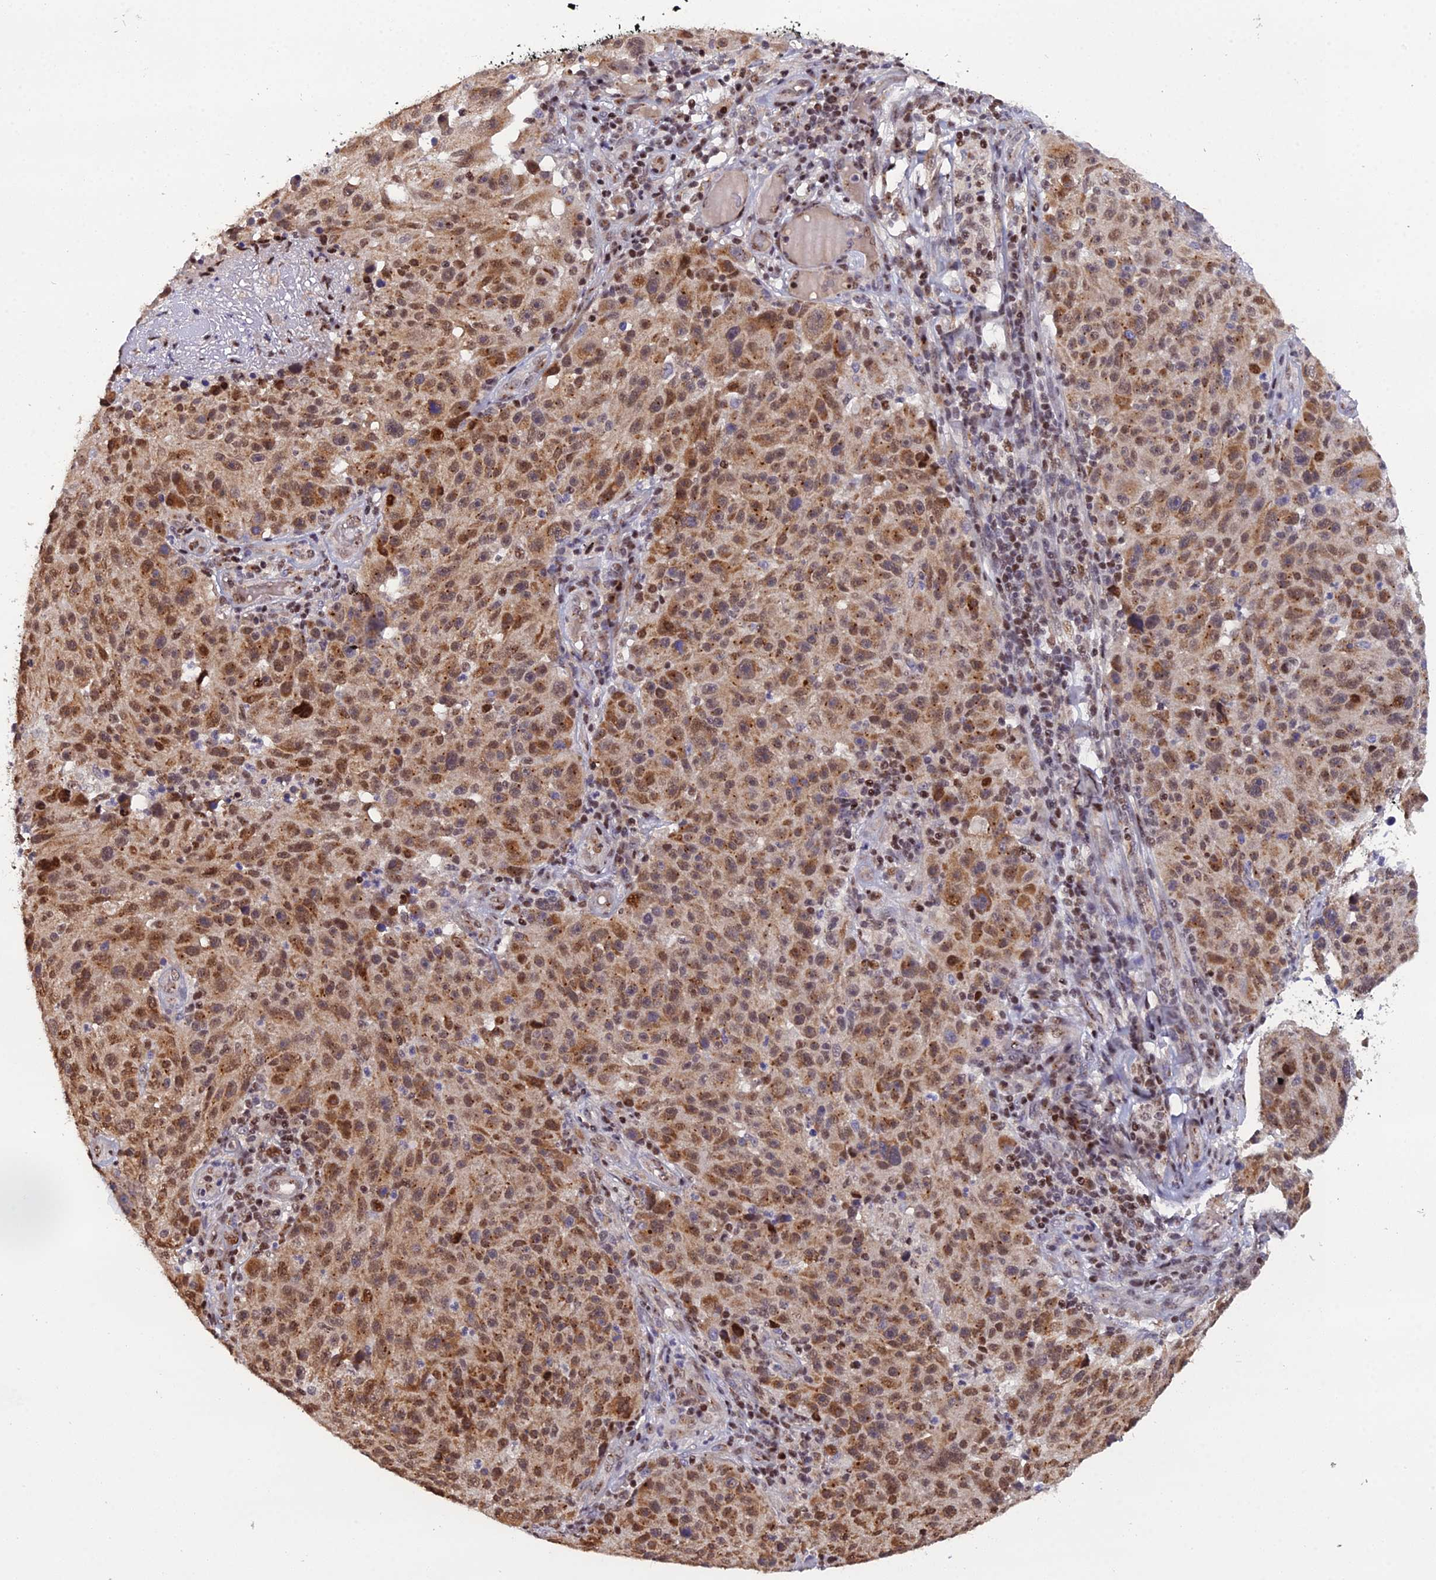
{"staining": {"intensity": "moderate", "quantity": ">75%", "location": "cytoplasmic/membranous,nuclear"}, "tissue": "melanoma", "cell_type": "Tumor cells", "image_type": "cancer", "snomed": [{"axis": "morphology", "description": "Malignant melanoma, NOS"}, {"axis": "topography", "description": "Skin"}], "caption": "A medium amount of moderate cytoplasmic/membranous and nuclear expression is appreciated in approximately >75% of tumor cells in melanoma tissue.", "gene": "ARL2", "patient": {"sex": "male", "age": 53}}